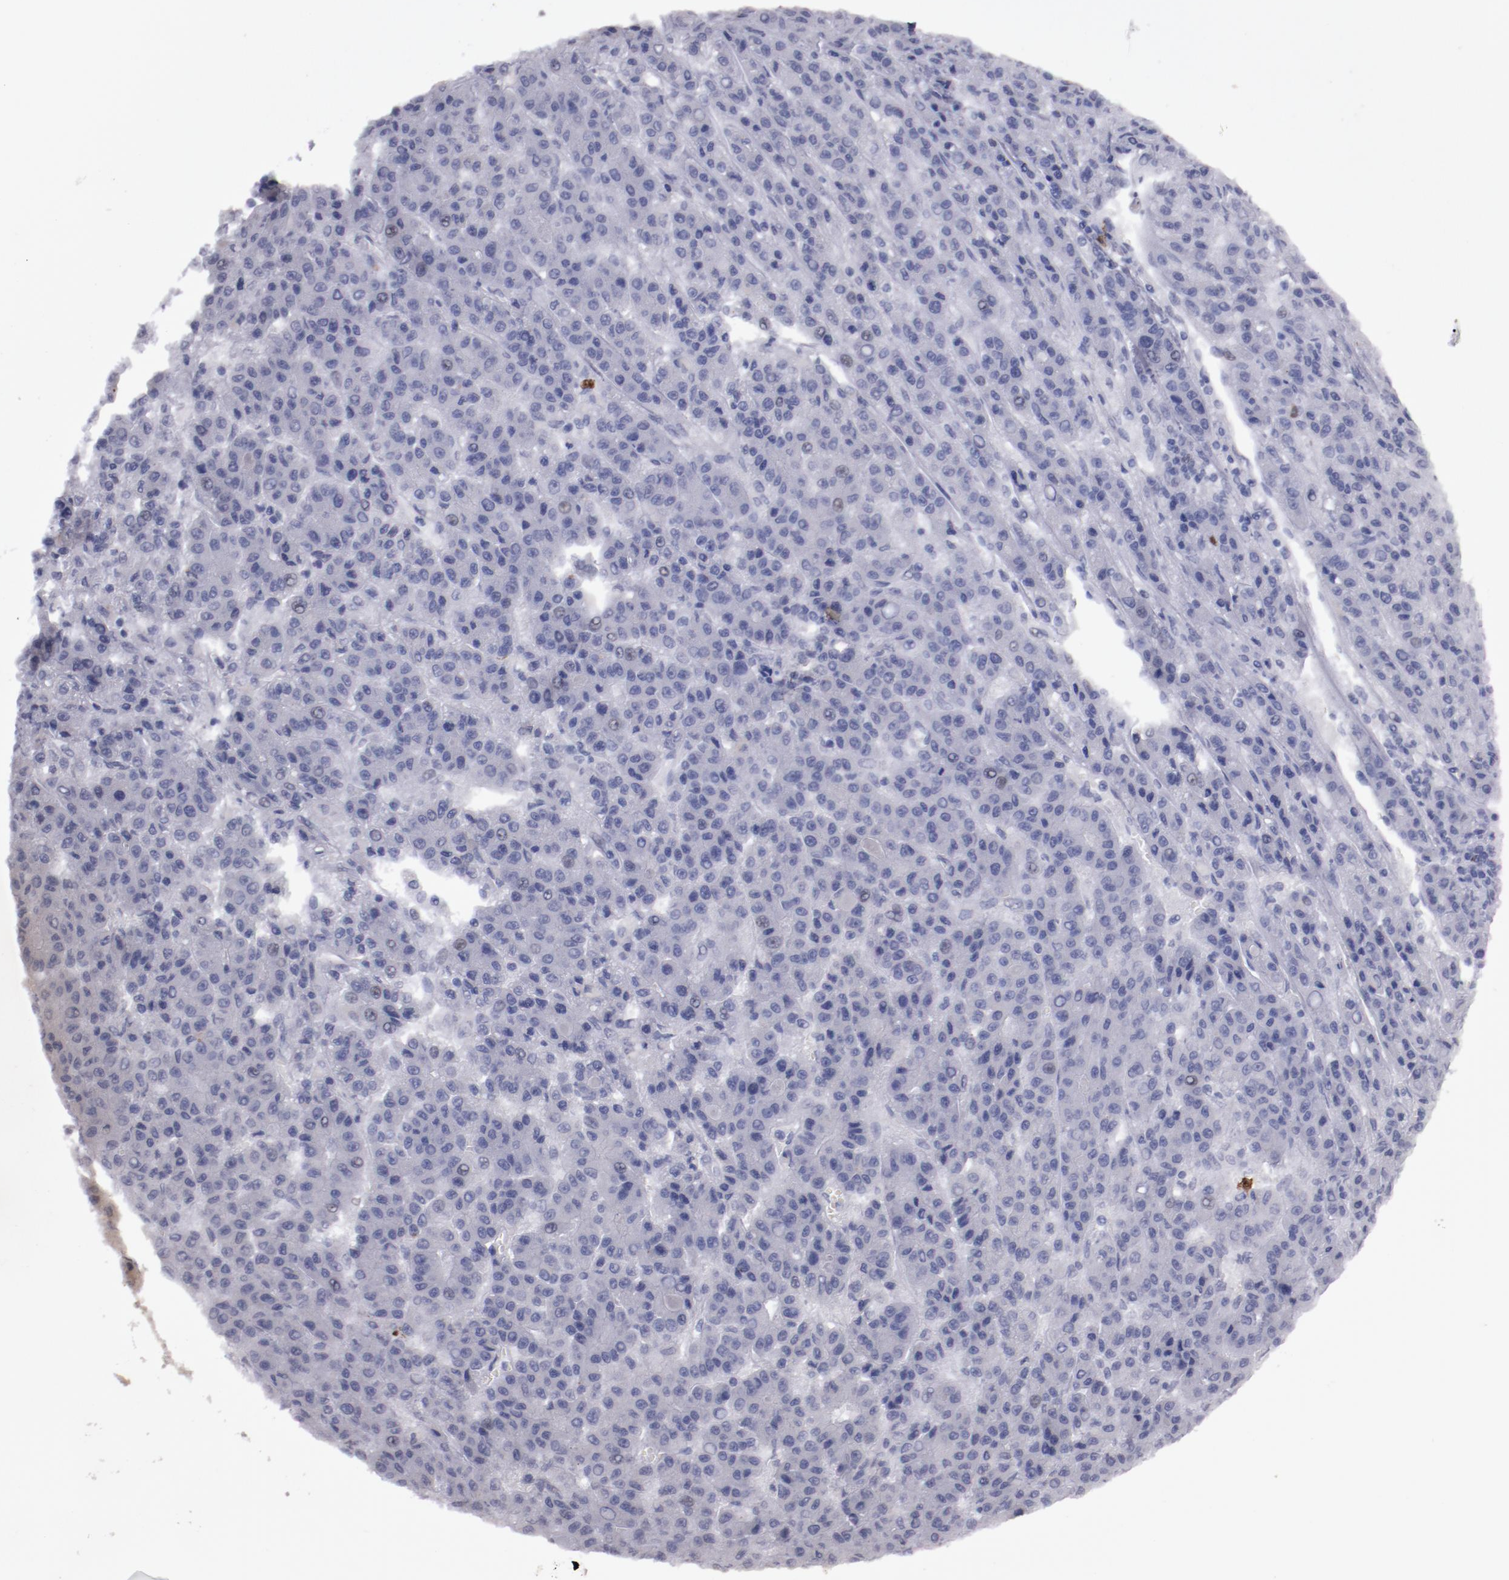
{"staining": {"intensity": "negative", "quantity": "none", "location": "none"}, "tissue": "liver cancer", "cell_type": "Tumor cells", "image_type": "cancer", "snomed": [{"axis": "morphology", "description": "Carcinoma, Hepatocellular, NOS"}, {"axis": "topography", "description": "Liver"}], "caption": "This is an immunohistochemistry image of human liver cancer. There is no expression in tumor cells.", "gene": "IRF4", "patient": {"sex": "male", "age": 70}}